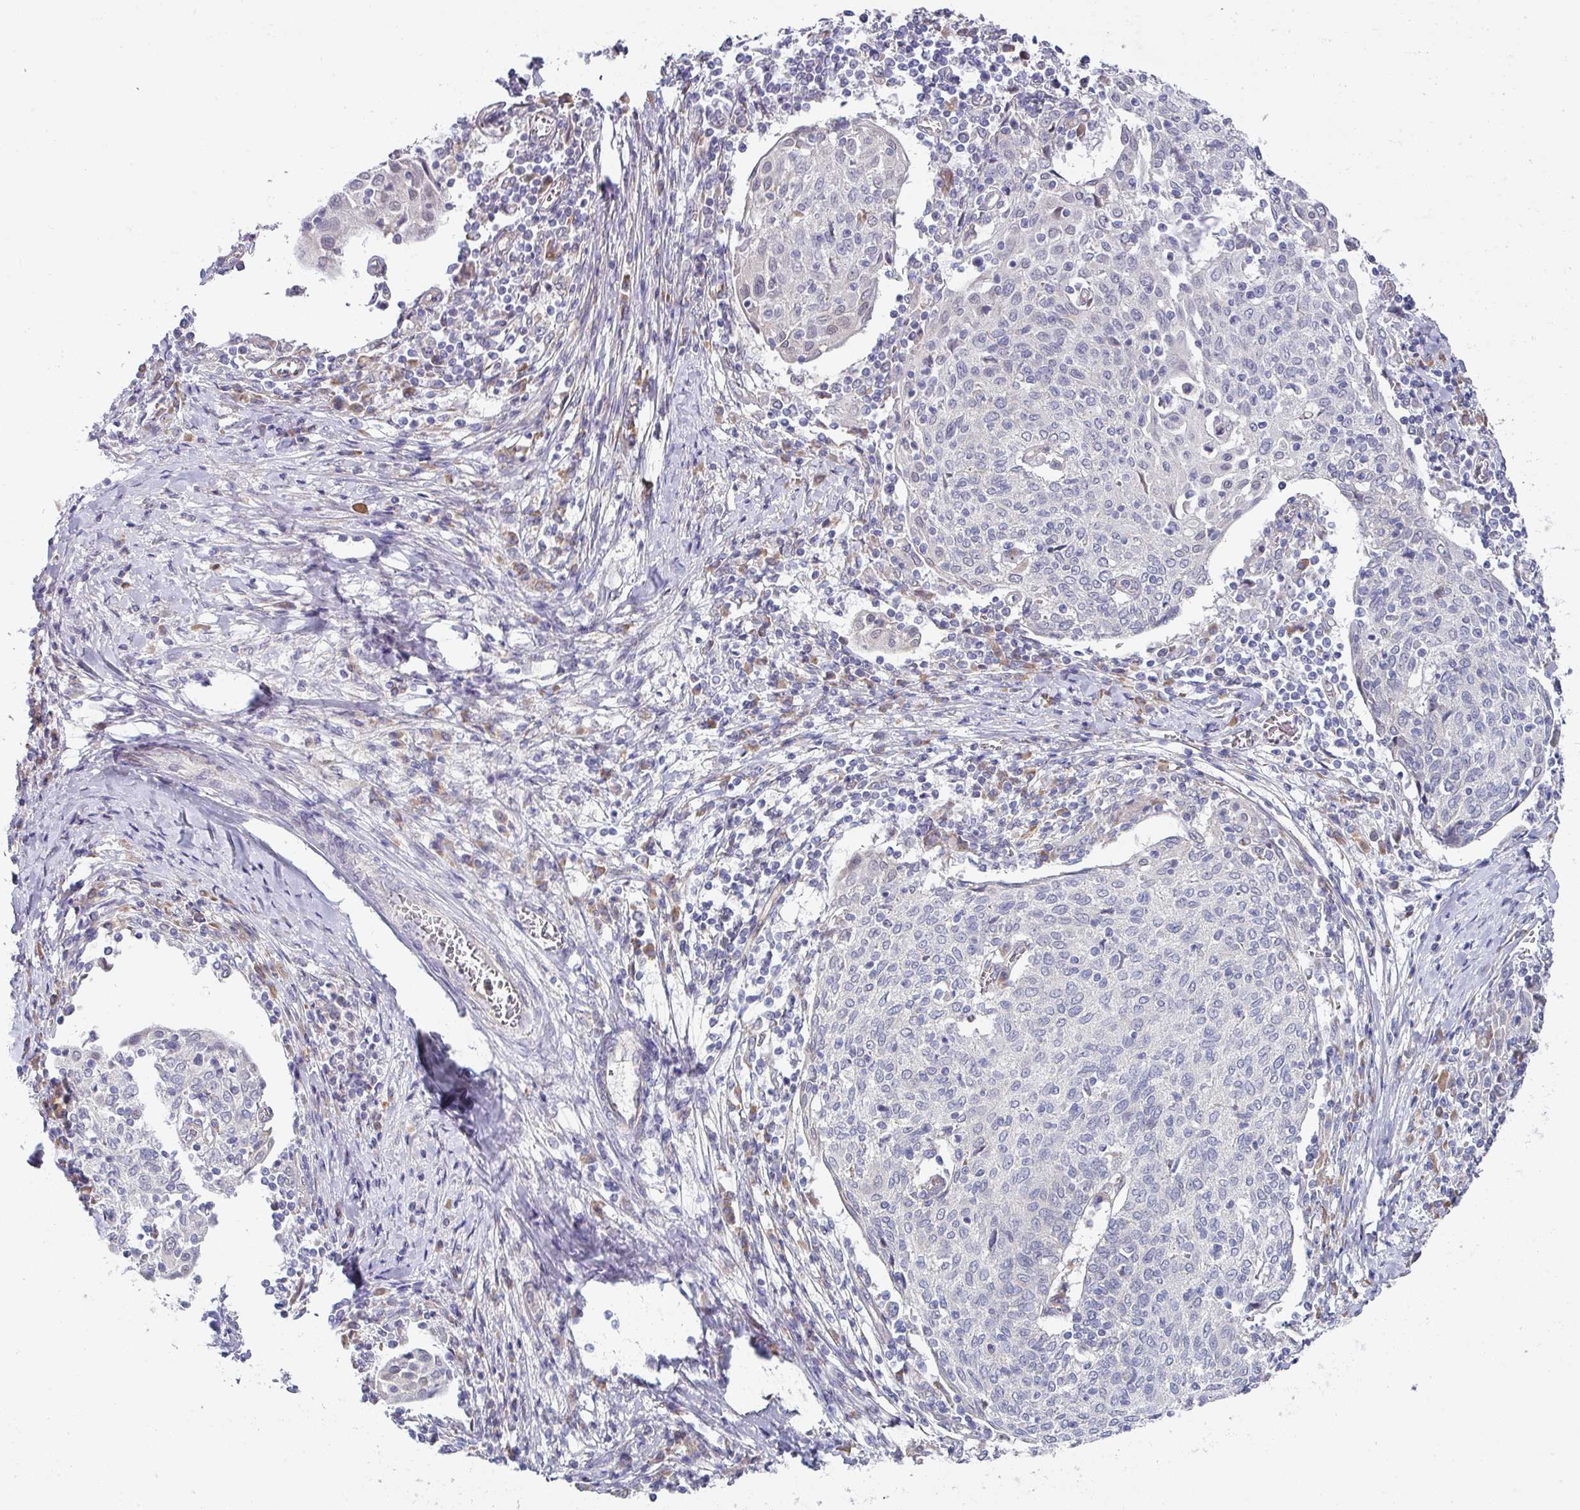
{"staining": {"intensity": "moderate", "quantity": "<25%", "location": "nuclear"}, "tissue": "cervical cancer", "cell_type": "Tumor cells", "image_type": "cancer", "snomed": [{"axis": "morphology", "description": "Squamous cell carcinoma, NOS"}, {"axis": "topography", "description": "Cervix"}], "caption": "This is a micrograph of immunohistochemistry (IHC) staining of squamous cell carcinoma (cervical), which shows moderate expression in the nuclear of tumor cells.", "gene": "TMED5", "patient": {"sex": "female", "age": 52}}